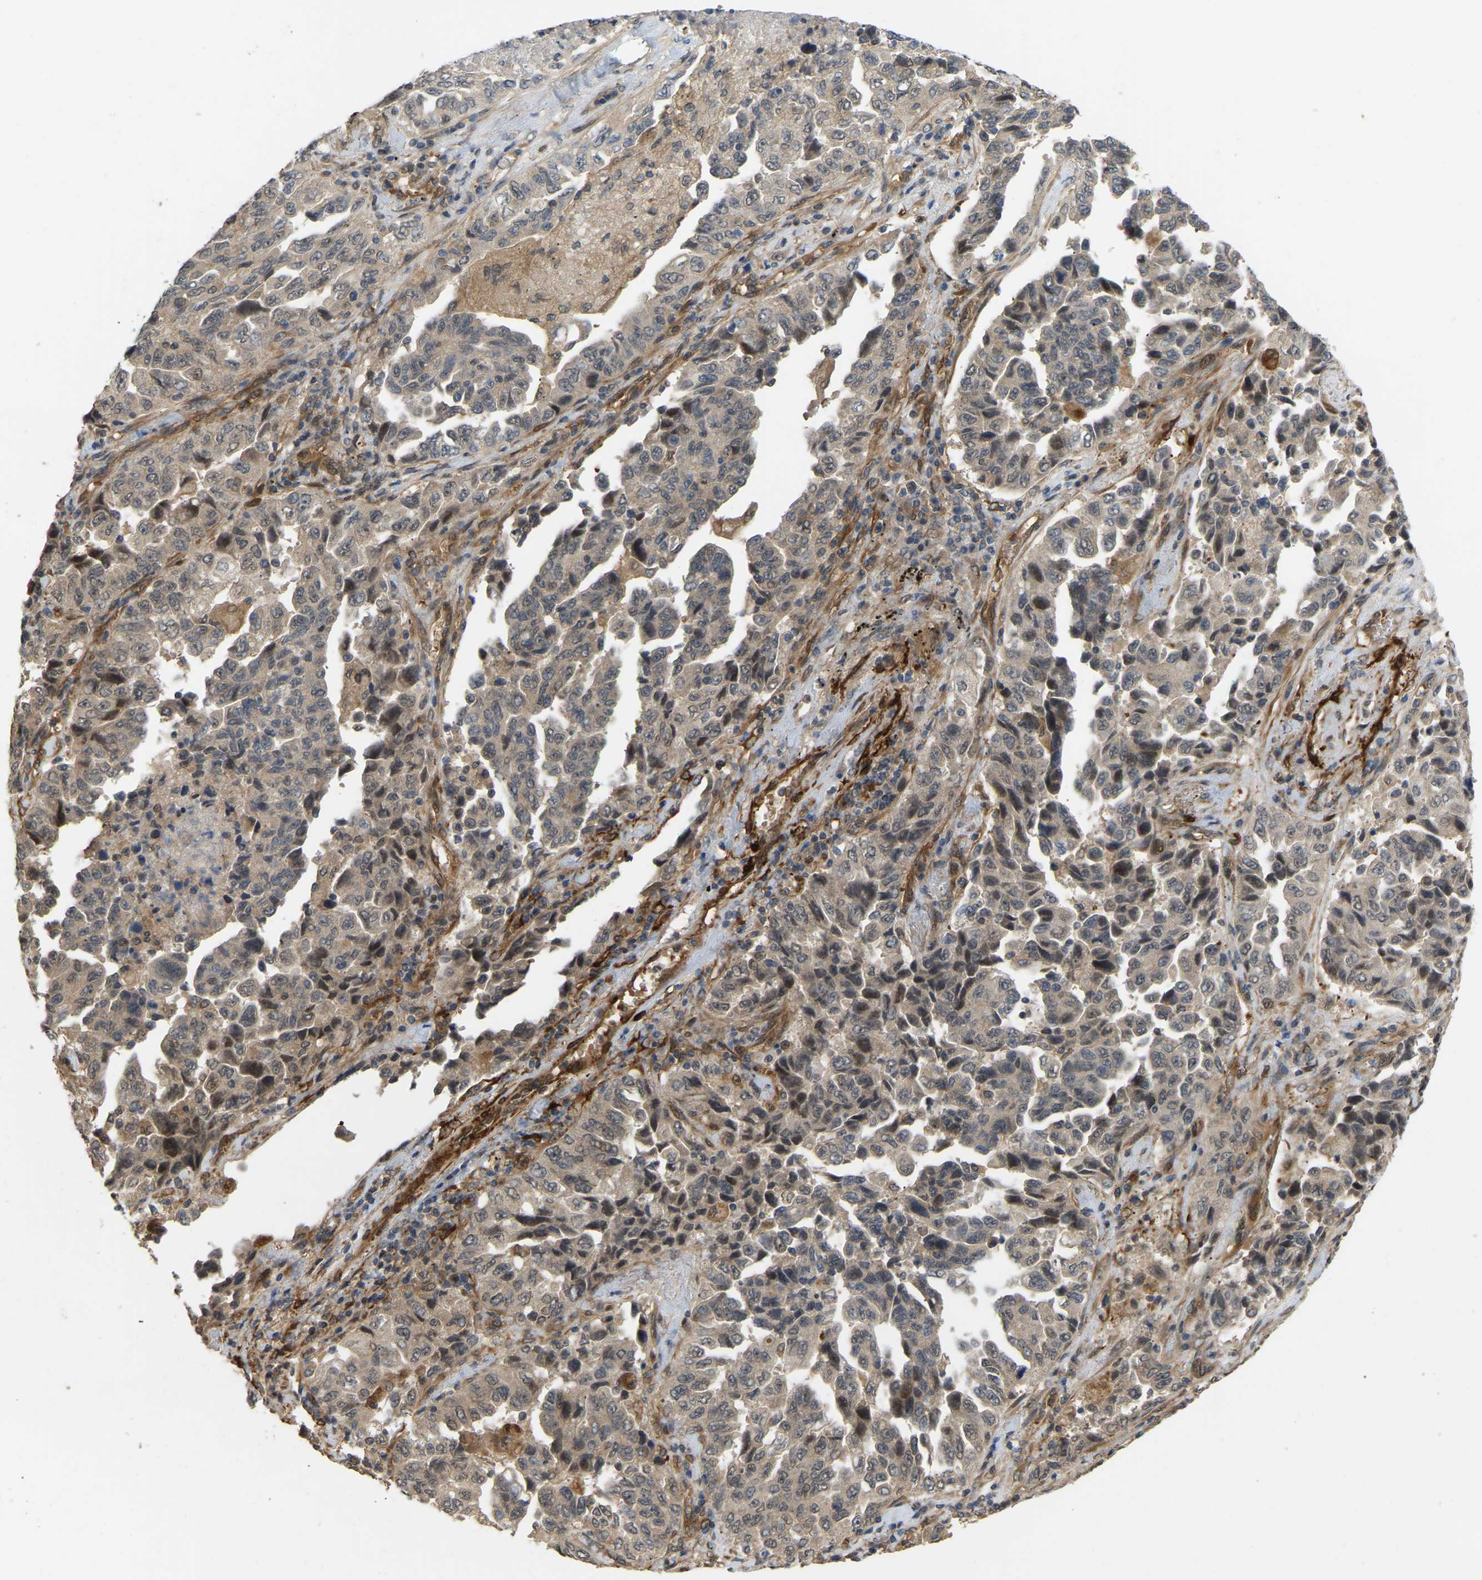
{"staining": {"intensity": "weak", "quantity": "25%-75%", "location": "cytoplasmic/membranous"}, "tissue": "lung cancer", "cell_type": "Tumor cells", "image_type": "cancer", "snomed": [{"axis": "morphology", "description": "Adenocarcinoma, NOS"}, {"axis": "topography", "description": "Lung"}], "caption": "Weak cytoplasmic/membranous positivity is present in about 25%-75% of tumor cells in lung cancer (adenocarcinoma).", "gene": "LIMK2", "patient": {"sex": "female", "age": 51}}